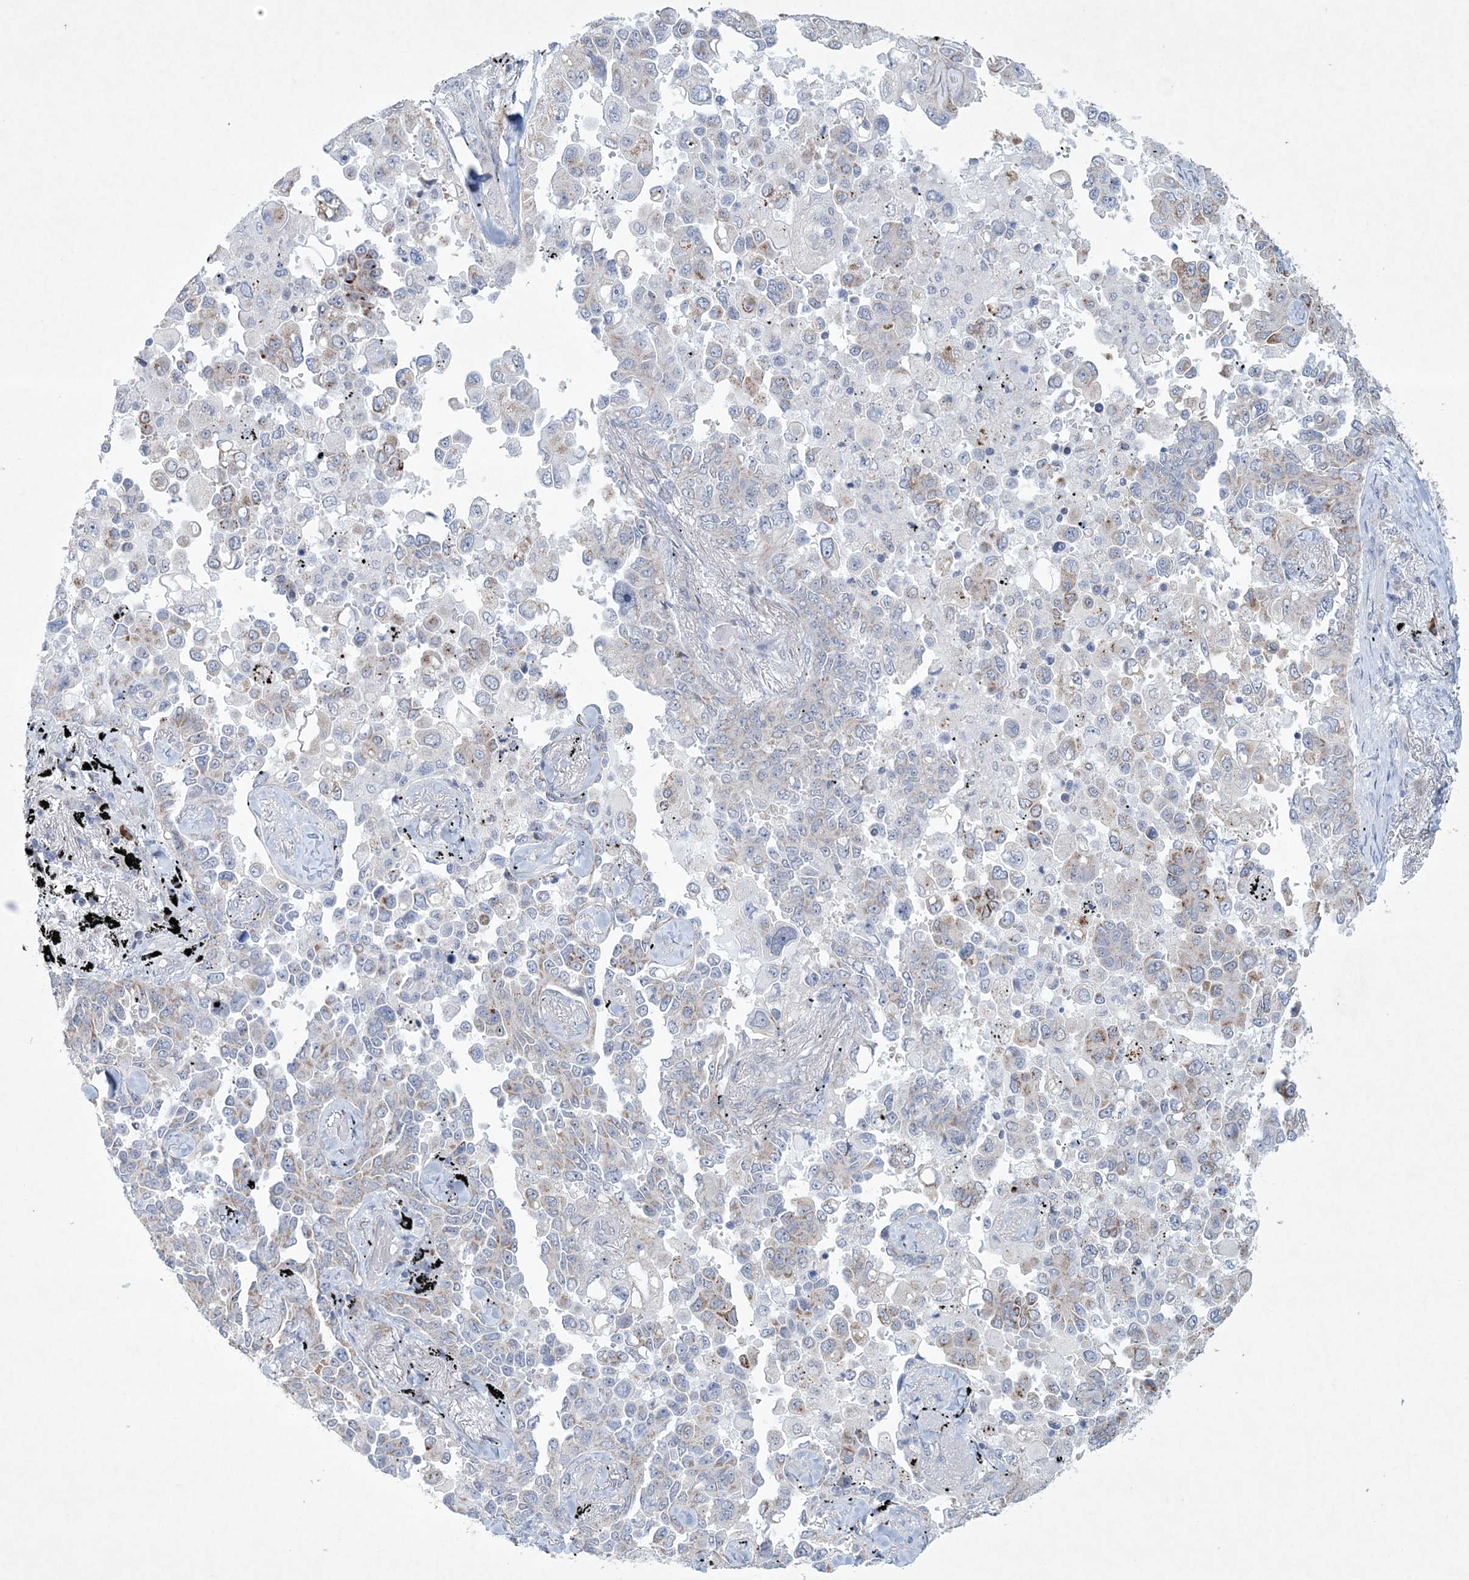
{"staining": {"intensity": "moderate", "quantity": "<25%", "location": "cytoplasmic/membranous"}, "tissue": "lung cancer", "cell_type": "Tumor cells", "image_type": "cancer", "snomed": [{"axis": "morphology", "description": "Adenocarcinoma, NOS"}, {"axis": "topography", "description": "Lung"}], "caption": "A high-resolution image shows IHC staining of lung cancer (adenocarcinoma), which shows moderate cytoplasmic/membranous staining in about <25% of tumor cells. (brown staining indicates protein expression, while blue staining denotes nuclei).", "gene": "CES4A", "patient": {"sex": "female", "age": 67}}